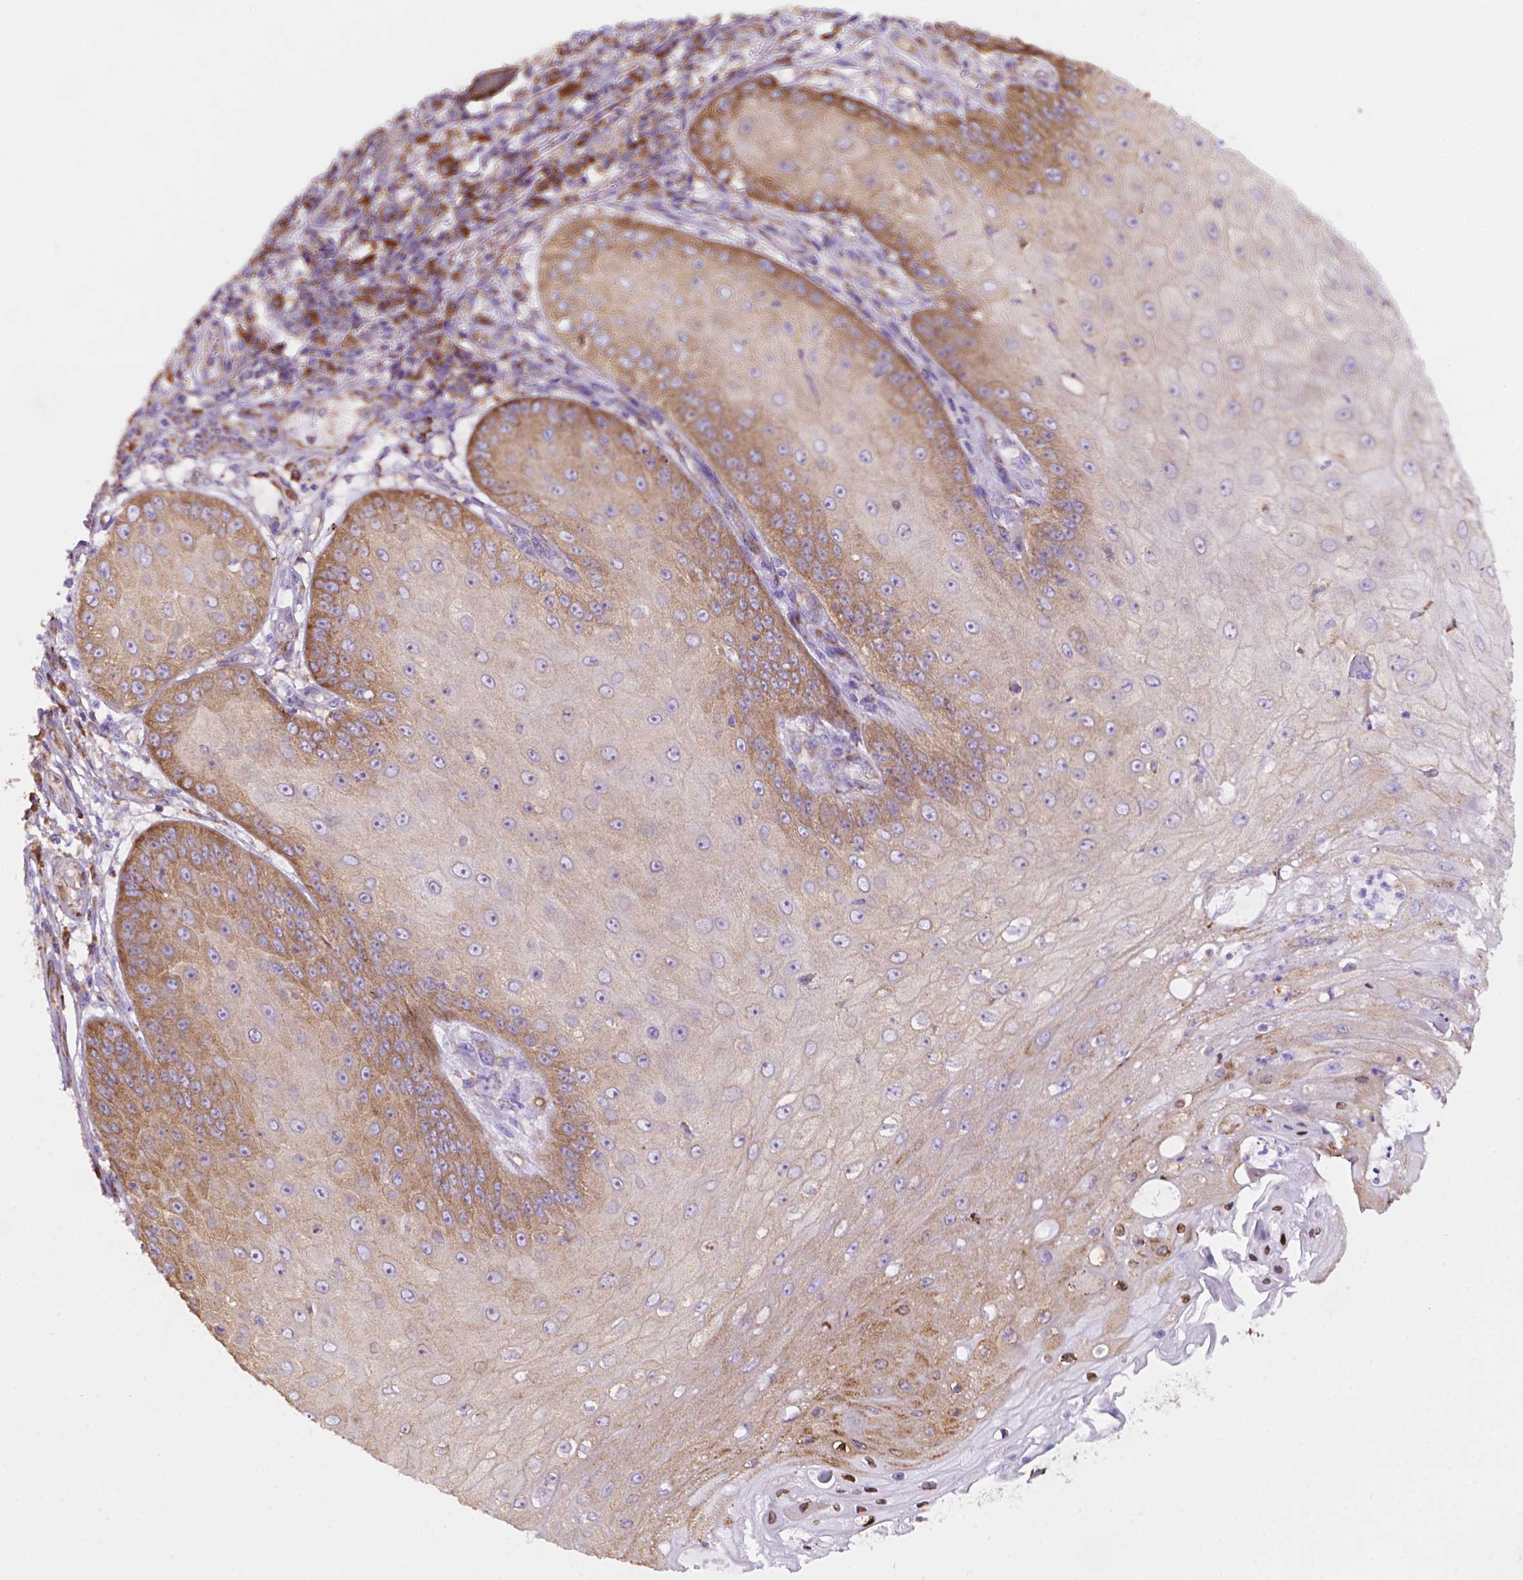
{"staining": {"intensity": "moderate", "quantity": "25%-75%", "location": "cytoplasmic/membranous"}, "tissue": "skin cancer", "cell_type": "Tumor cells", "image_type": "cancer", "snomed": [{"axis": "morphology", "description": "Squamous cell carcinoma, NOS"}, {"axis": "topography", "description": "Skin"}], "caption": "Moderate cytoplasmic/membranous positivity is seen in about 25%-75% of tumor cells in skin cancer (squamous cell carcinoma).", "gene": "RPL29", "patient": {"sex": "male", "age": 70}}